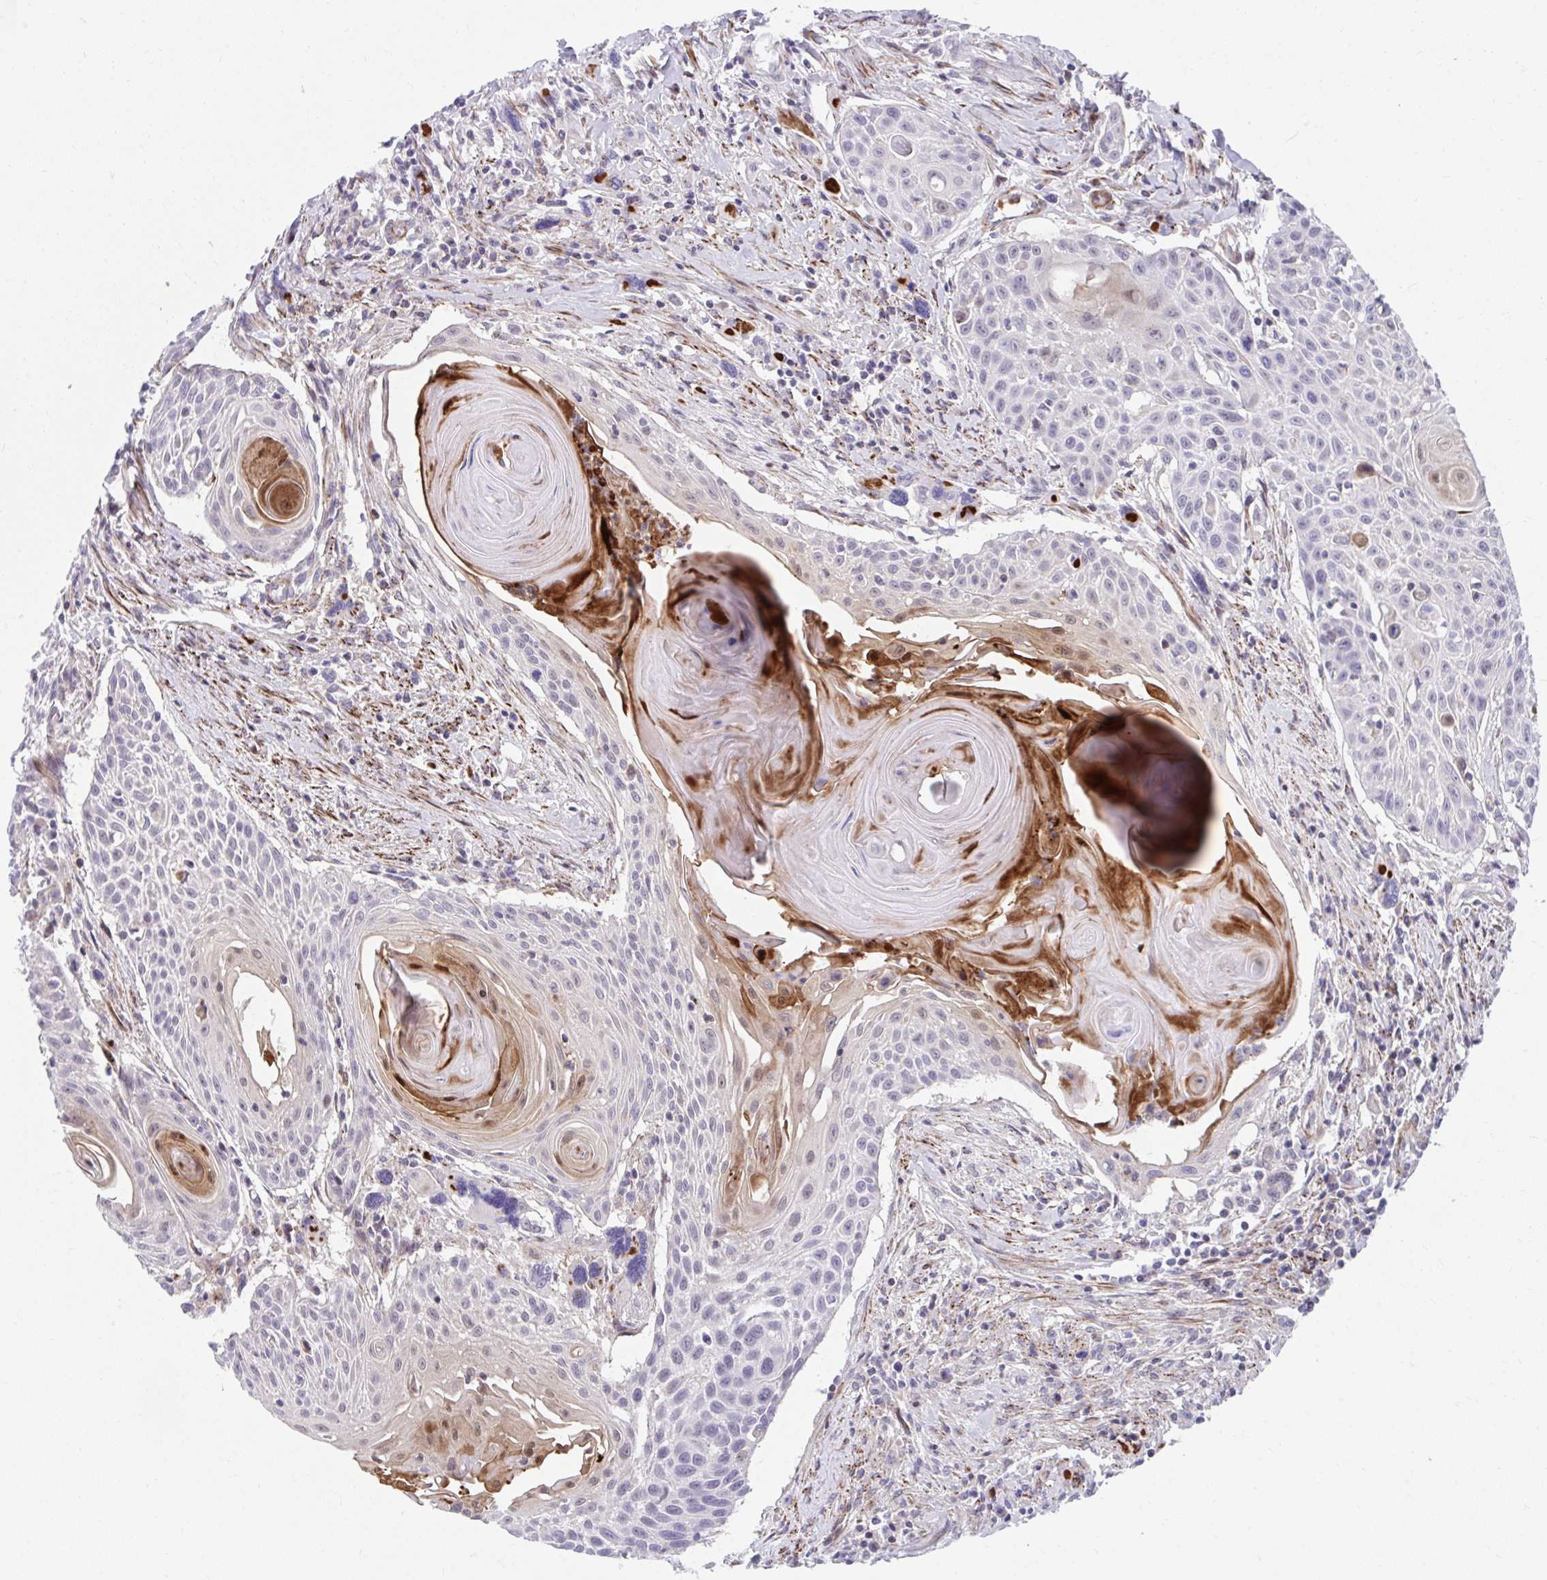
{"staining": {"intensity": "moderate", "quantity": "<25%", "location": "cytoplasmic/membranous,nuclear"}, "tissue": "head and neck cancer", "cell_type": "Tumor cells", "image_type": "cancer", "snomed": [{"axis": "morphology", "description": "Squamous cell carcinoma, NOS"}, {"axis": "topography", "description": "Lymph node"}, {"axis": "topography", "description": "Salivary gland"}, {"axis": "topography", "description": "Head-Neck"}], "caption": "Immunohistochemical staining of human head and neck cancer (squamous cell carcinoma) demonstrates low levels of moderate cytoplasmic/membranous and nuclear positivity in about <25% of tumor cells. (Stains: DAB (3,3'-diaminobenzidine) in brown, nuclei in blue, Microscopy: brightfield microscopy at high magnification).", "gene": "CSTB", "patient": {"sex": "female", "age": 74}}